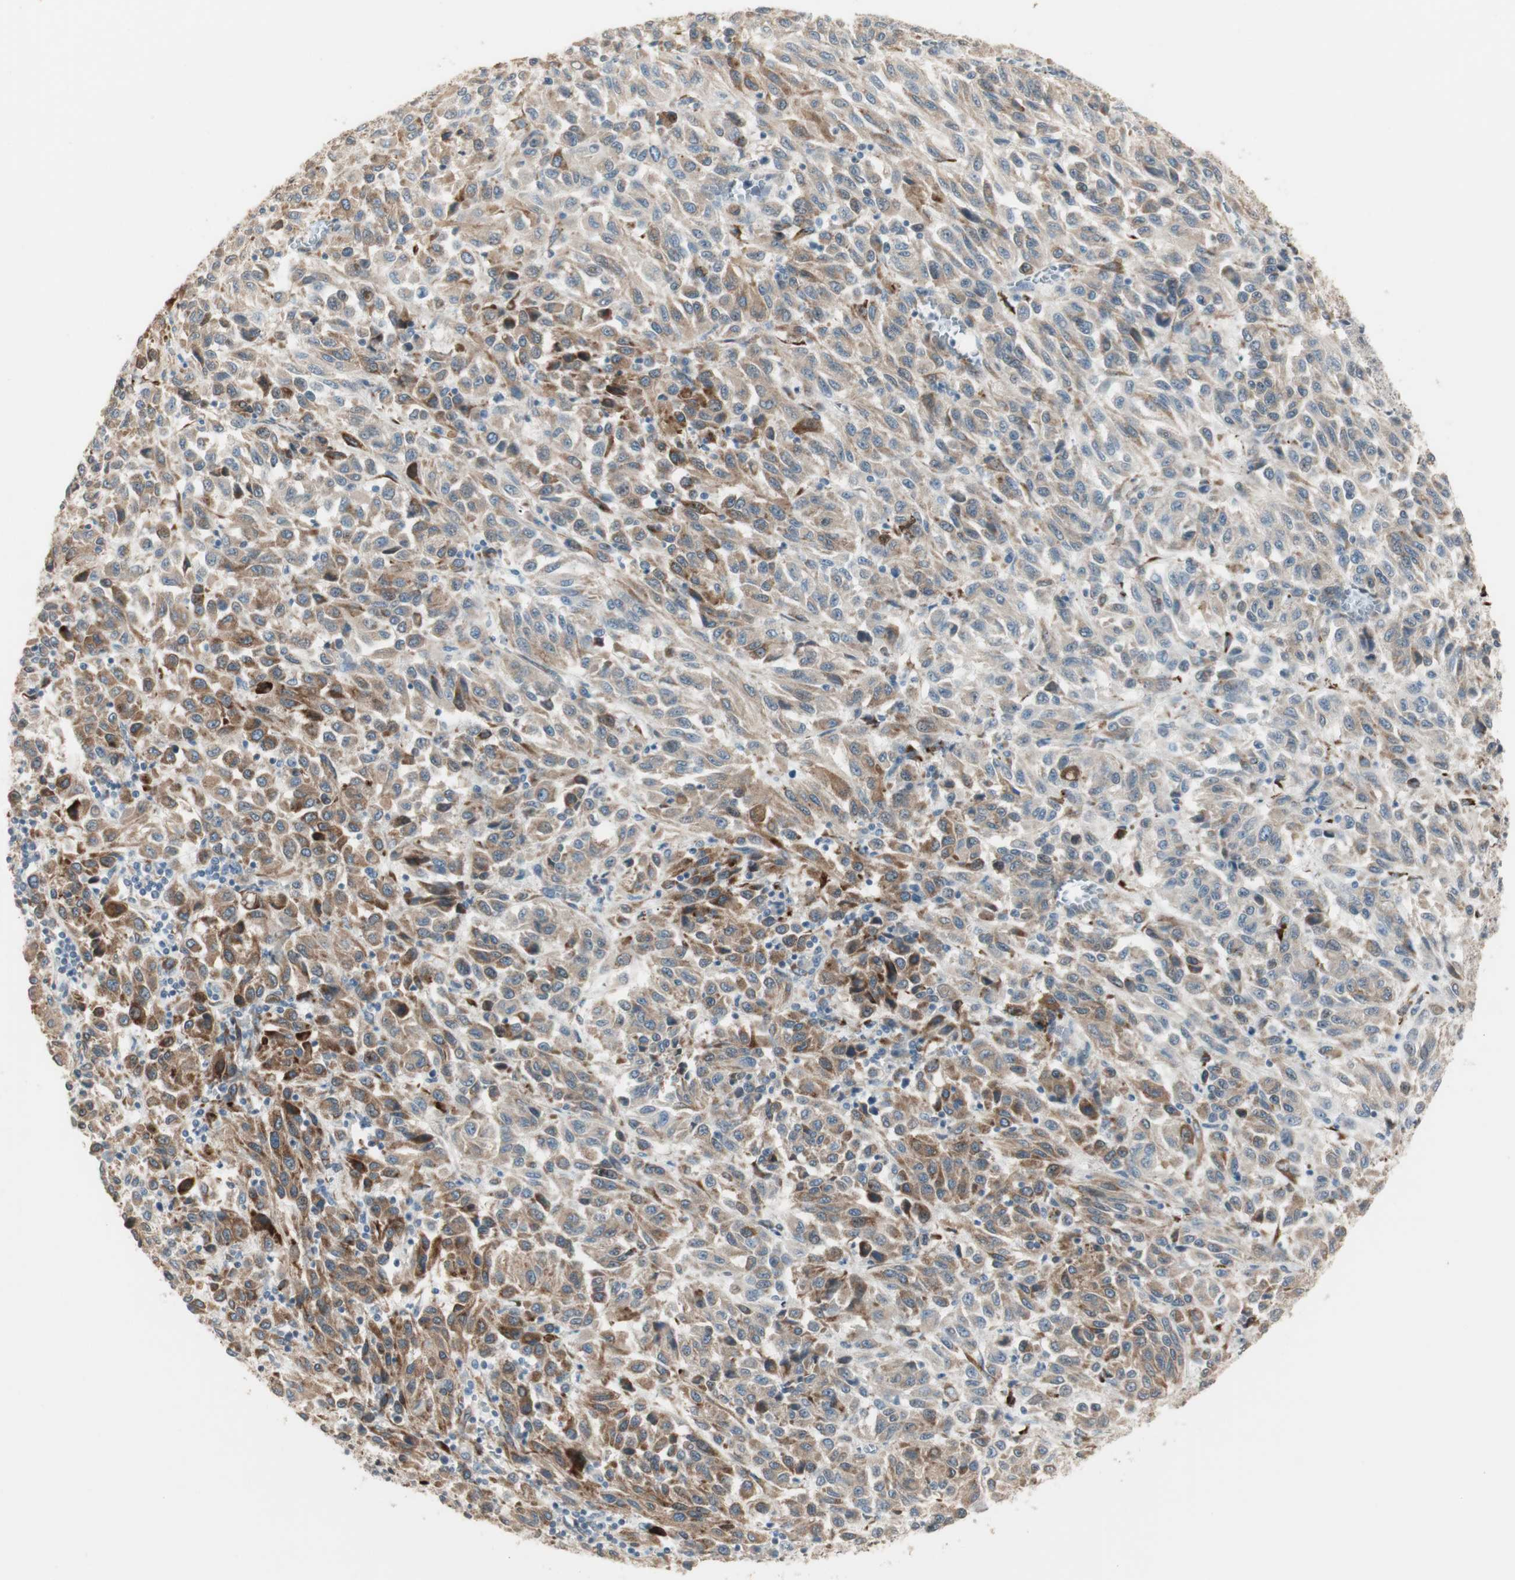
{"staining": {"intensity": "moderate", "quantity": ">75%", "location": "cytoplasmic/membranous"}, "tissue": "melanoma", "cell_type": "Tumor cells", "image_type": "cancer", "snomed": [{"axis": "morphology", "description": "Malignant melanoma, Metastatic site"}, {"axis": "topography", "description": "Lung"}], "caption": "Moderate cytoplasmic/membranous positivity for a protein is seen in about >75% of tumor cells of malignant melanoma (metastatic site) using immunohistochemistry (IHC).", "gene": "TASOR", "patient": {"sex": "male", "age": 64}}